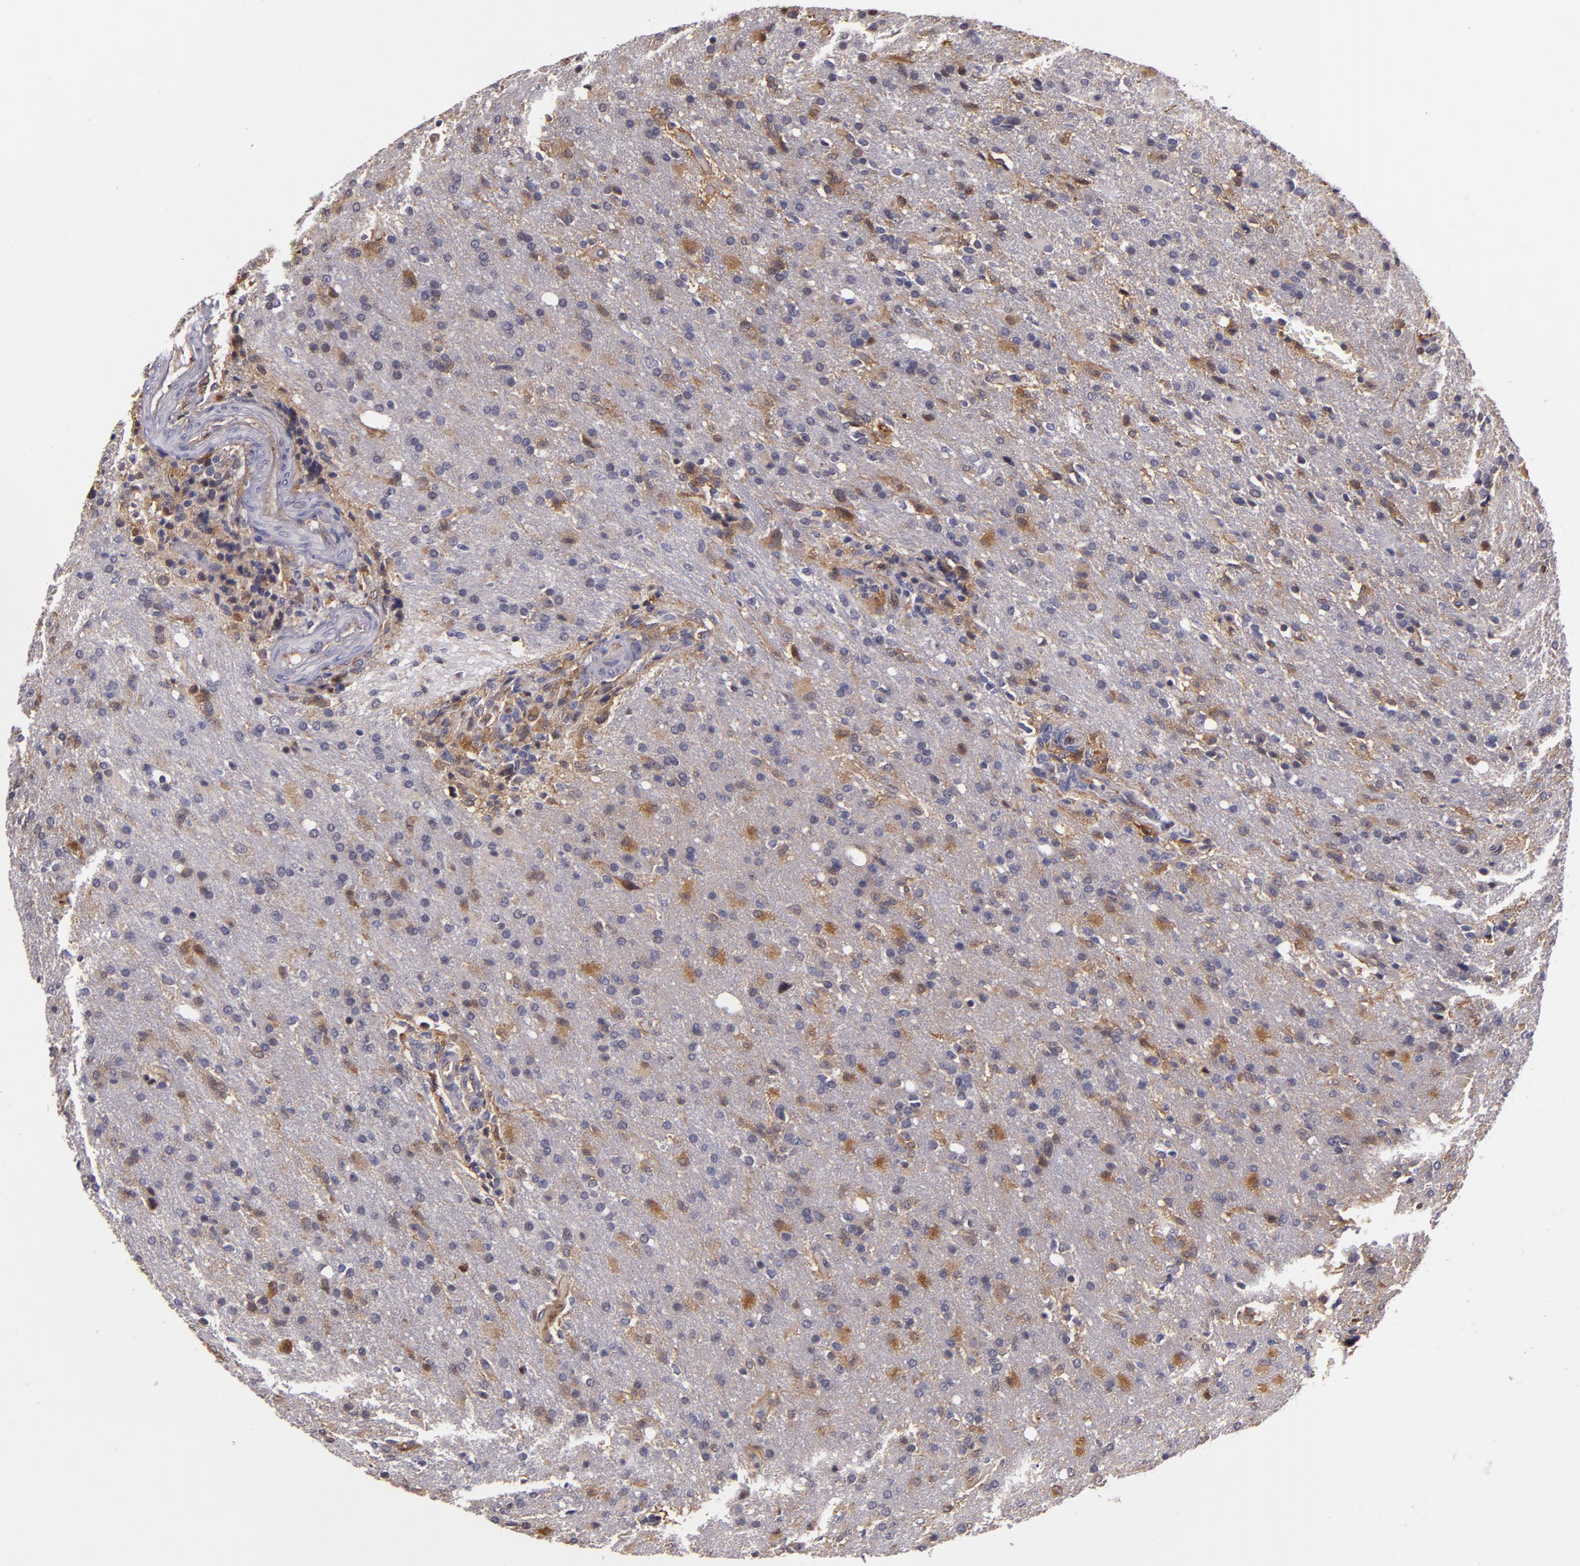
{"staining": {"intensity": "moderate", "quantity": "<25%", "location": "cytoplasmic/membranous"}, "tissue": "glioma", "cell_type": "Tumor cells", "image_type": "cancer", "snomed": [{"axis": "morphology", "description": "Glioma, malignant, High grade"}, {"axis": "topography", "description": "Brain"}], "caption": "Immunohistochemistry (DAB) staining of malignant high-grade glioma shows moderate cytoplasmic/membranous protein positivity in approximately <25% of tumor cells.", "gene": "SYTL4", "patient": {"sex": "male", "age": 68}}